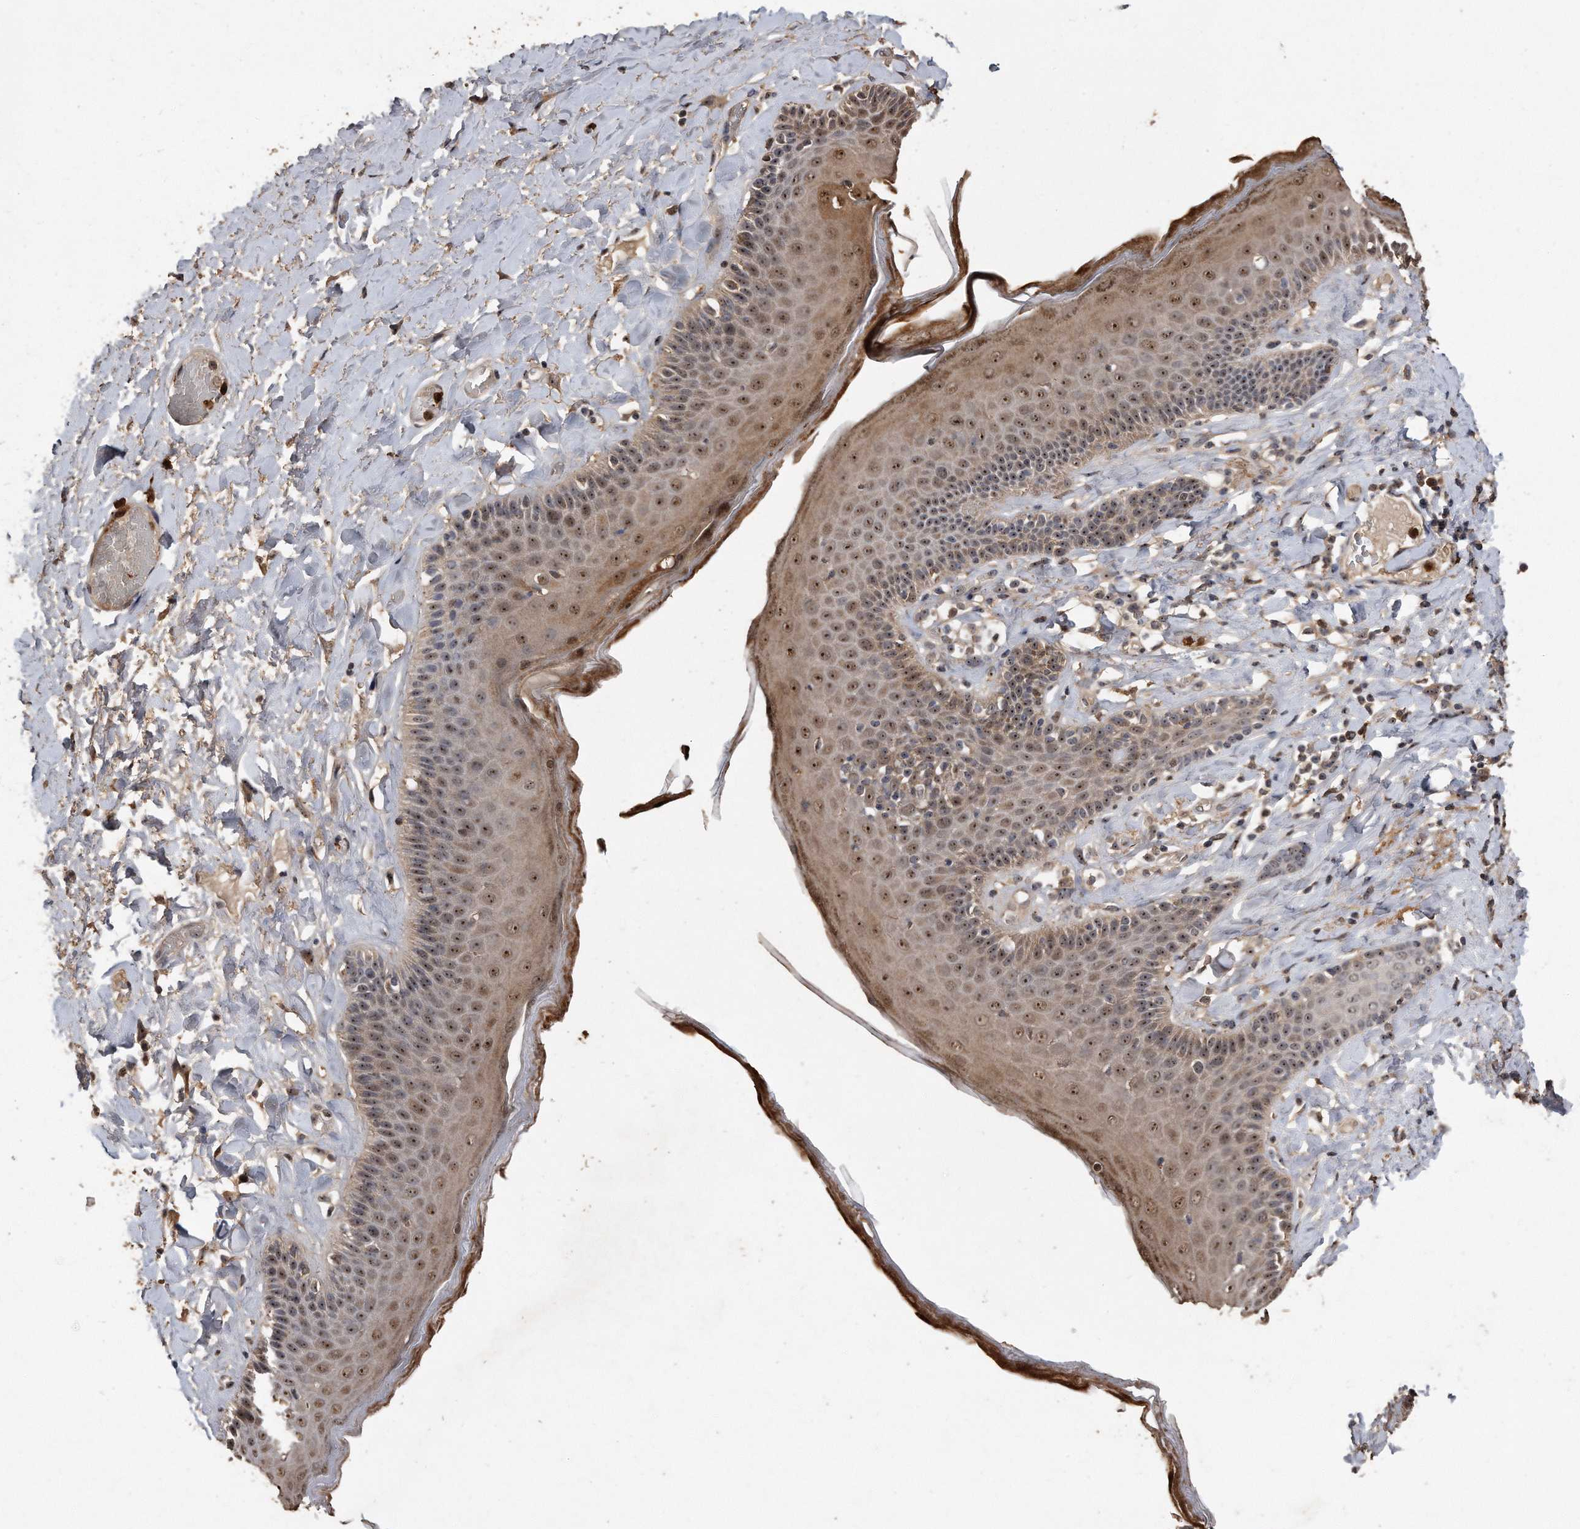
{"staining": {"intensity": "moderate", "quantity": ">75%", "location": "cytoplasmic/membranous,nuclear"}, "tissue": "skin", "cell_type": "Epidermal cells", "image_type": "normal", "snomed": [{"axis": "morphology", "description": "Normal tissue, NOS"}, {"axis": "topography", "description": "Anal"}], "caption": "An image showing moderate cytoplasmic/membranous,nuclear staining in approximately >75% of epidermal cells in normal skin, as visualized by brown immunohistochemical staining.", "gene": "PELO", "patient": {"sex": "male", "age": 69}}